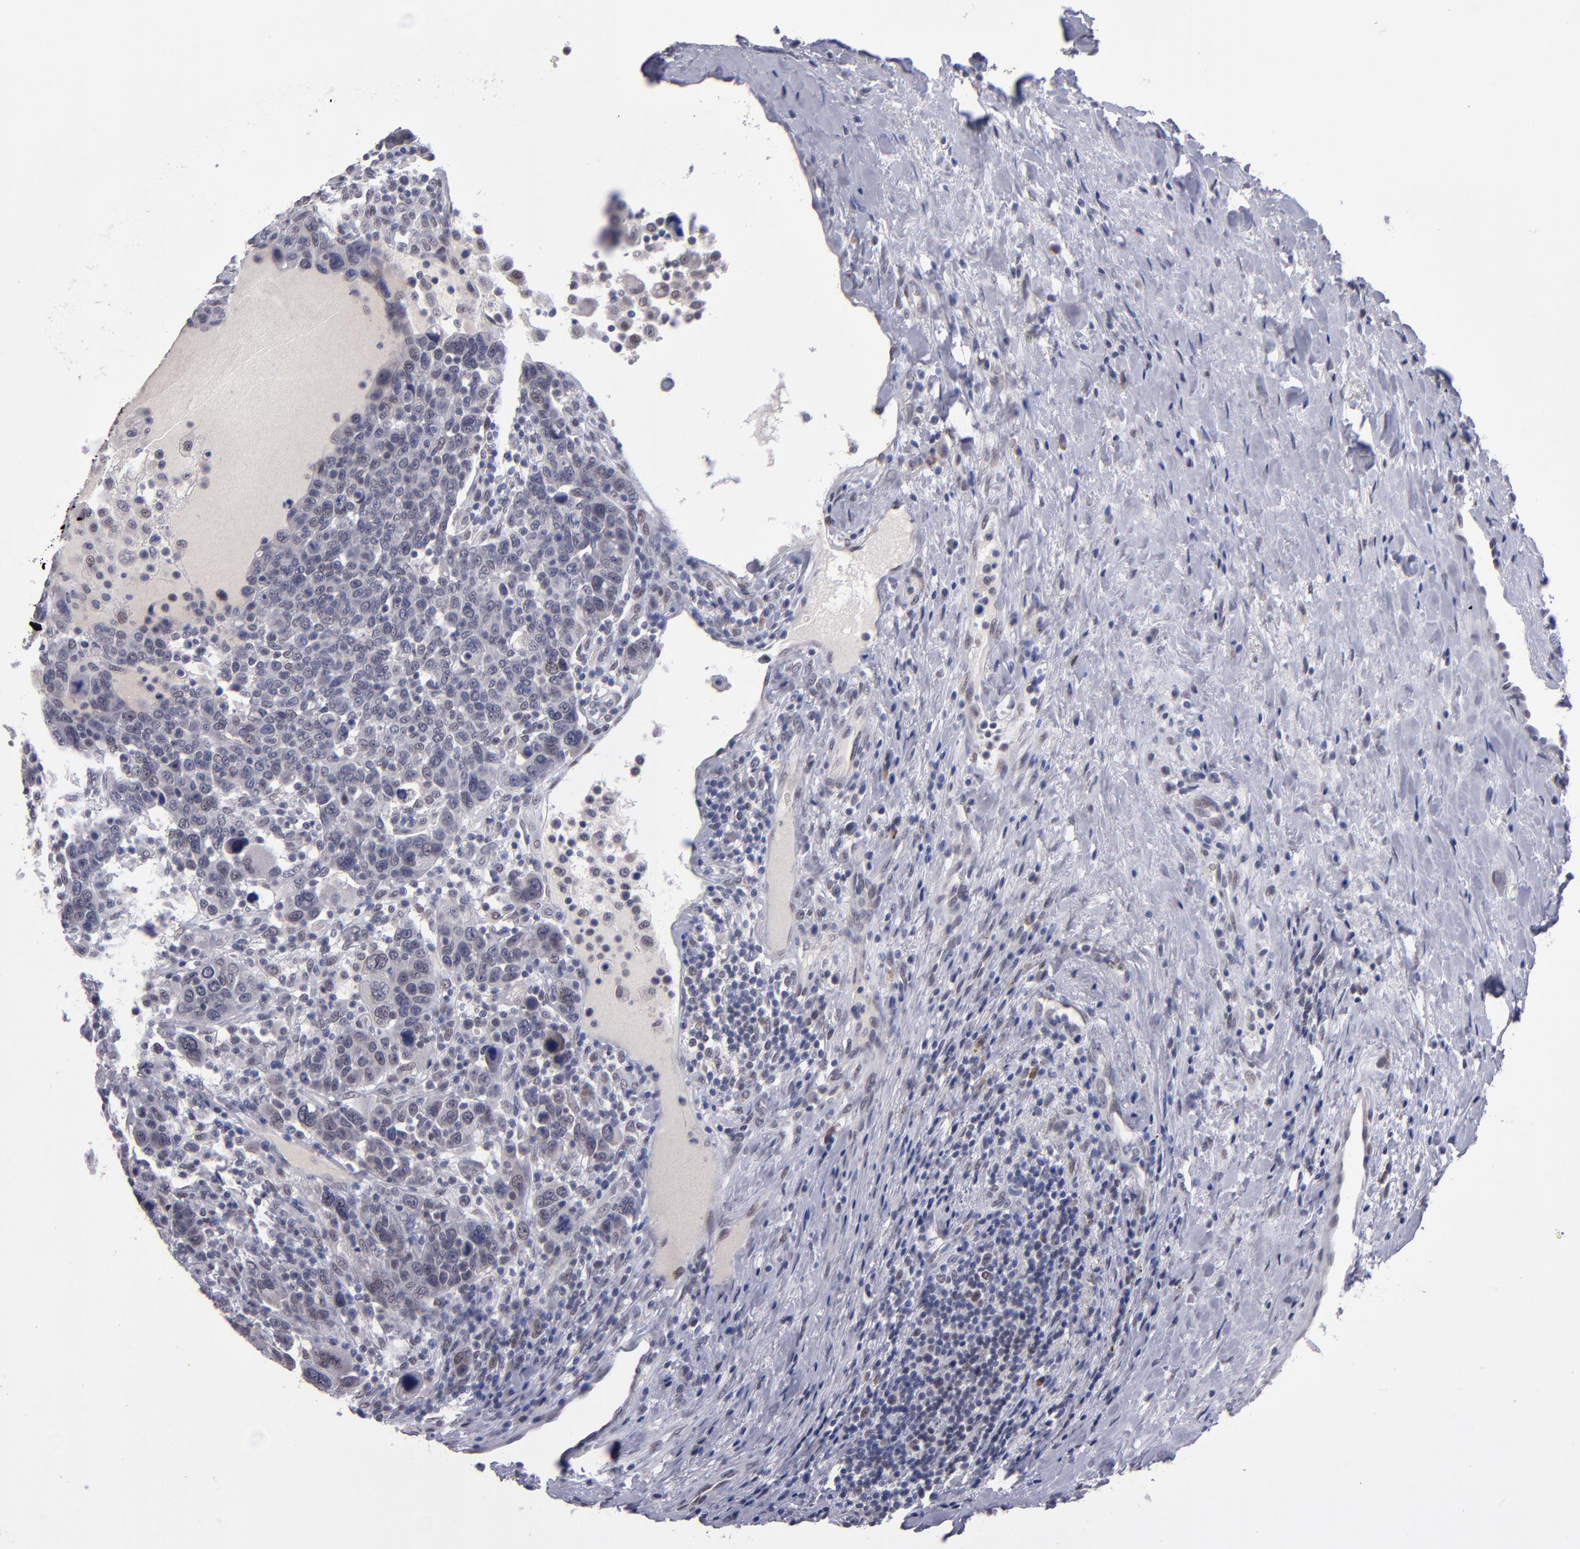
{"staining": {"intensity": "weak", "quantity": "<25%", "location": "nuclear"}, "tissue": "breast cancer", "cell_type": "Tumor cells", "image_type": "cancer", "snomed": [{"axis": "morphology", "description": "Duct carcinoma"}, {"axis": "topography", "description": "Breast"}], "caption": "Immunohistochemistry (IHC) histopathology image of breast invasive ductal carcinoma stained for a protein (brown), which exhibits no expression in tumor cells. (IHC, brightfield microscopy, high magnification).", "gene": "OTUB2", "patient": {"sex": "female", "age": 37}}